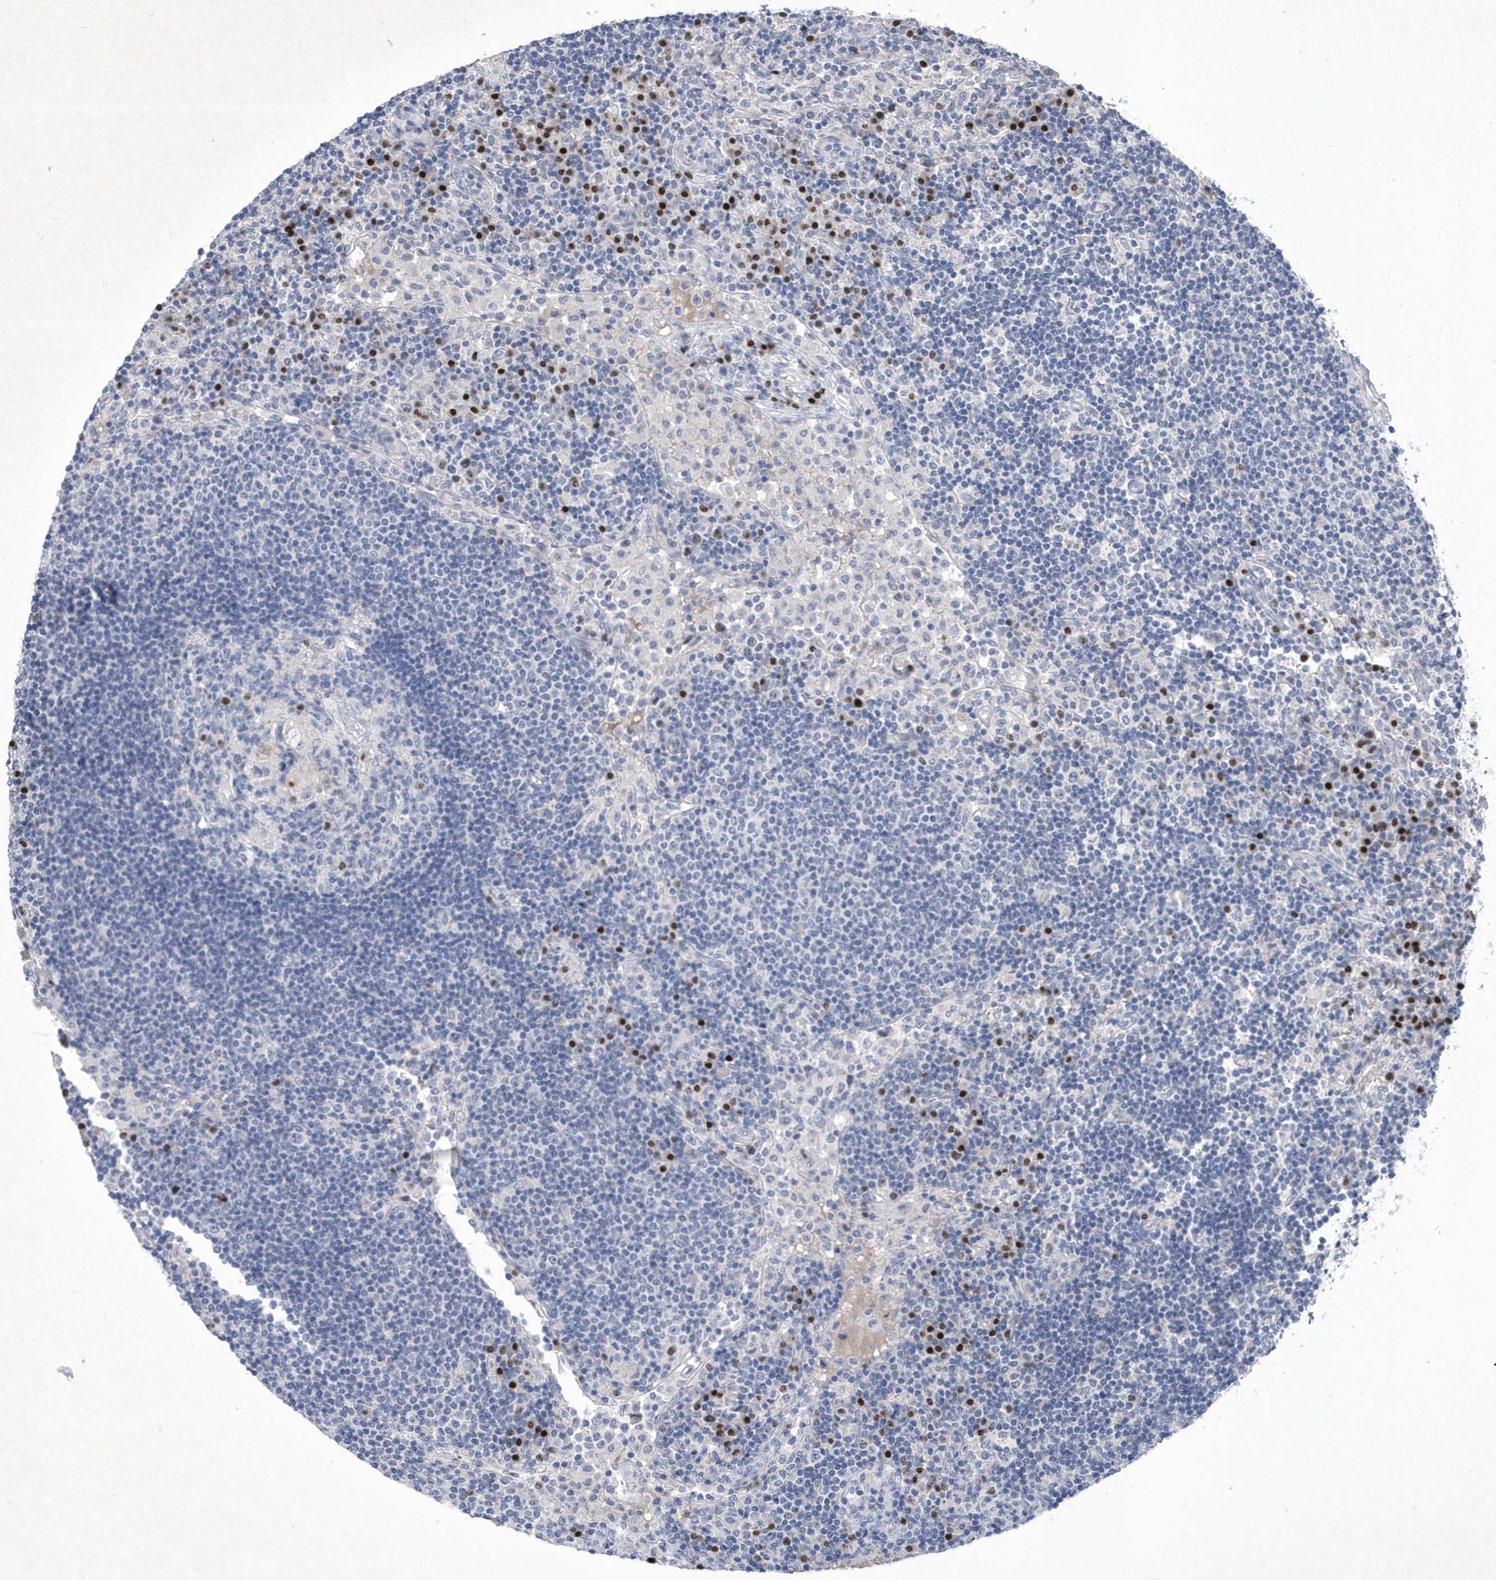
{"staining": {"intensity": "negative", "quantity": "none", "location": "none"}, "tissue": "lymph node", "cell_type": "Germinal center cells", "image_type": "normal", "snomed": [{"axis": "morphology", "description": "Normal tissue, NOS"}, {"axis": "topography", "description": "Lymph node"}], "caption": "A high-resolution photomicrograph shows immunohistochemistry staining of benign lymph node, which demonstrates no significant positivity in germinal center cells. The staining is performed using DAB brown chromogen with nuclei counter-stained in using hematoxylin.", "gene": "BHLHA15", "patient": {"sex": "female", "age": 53}}